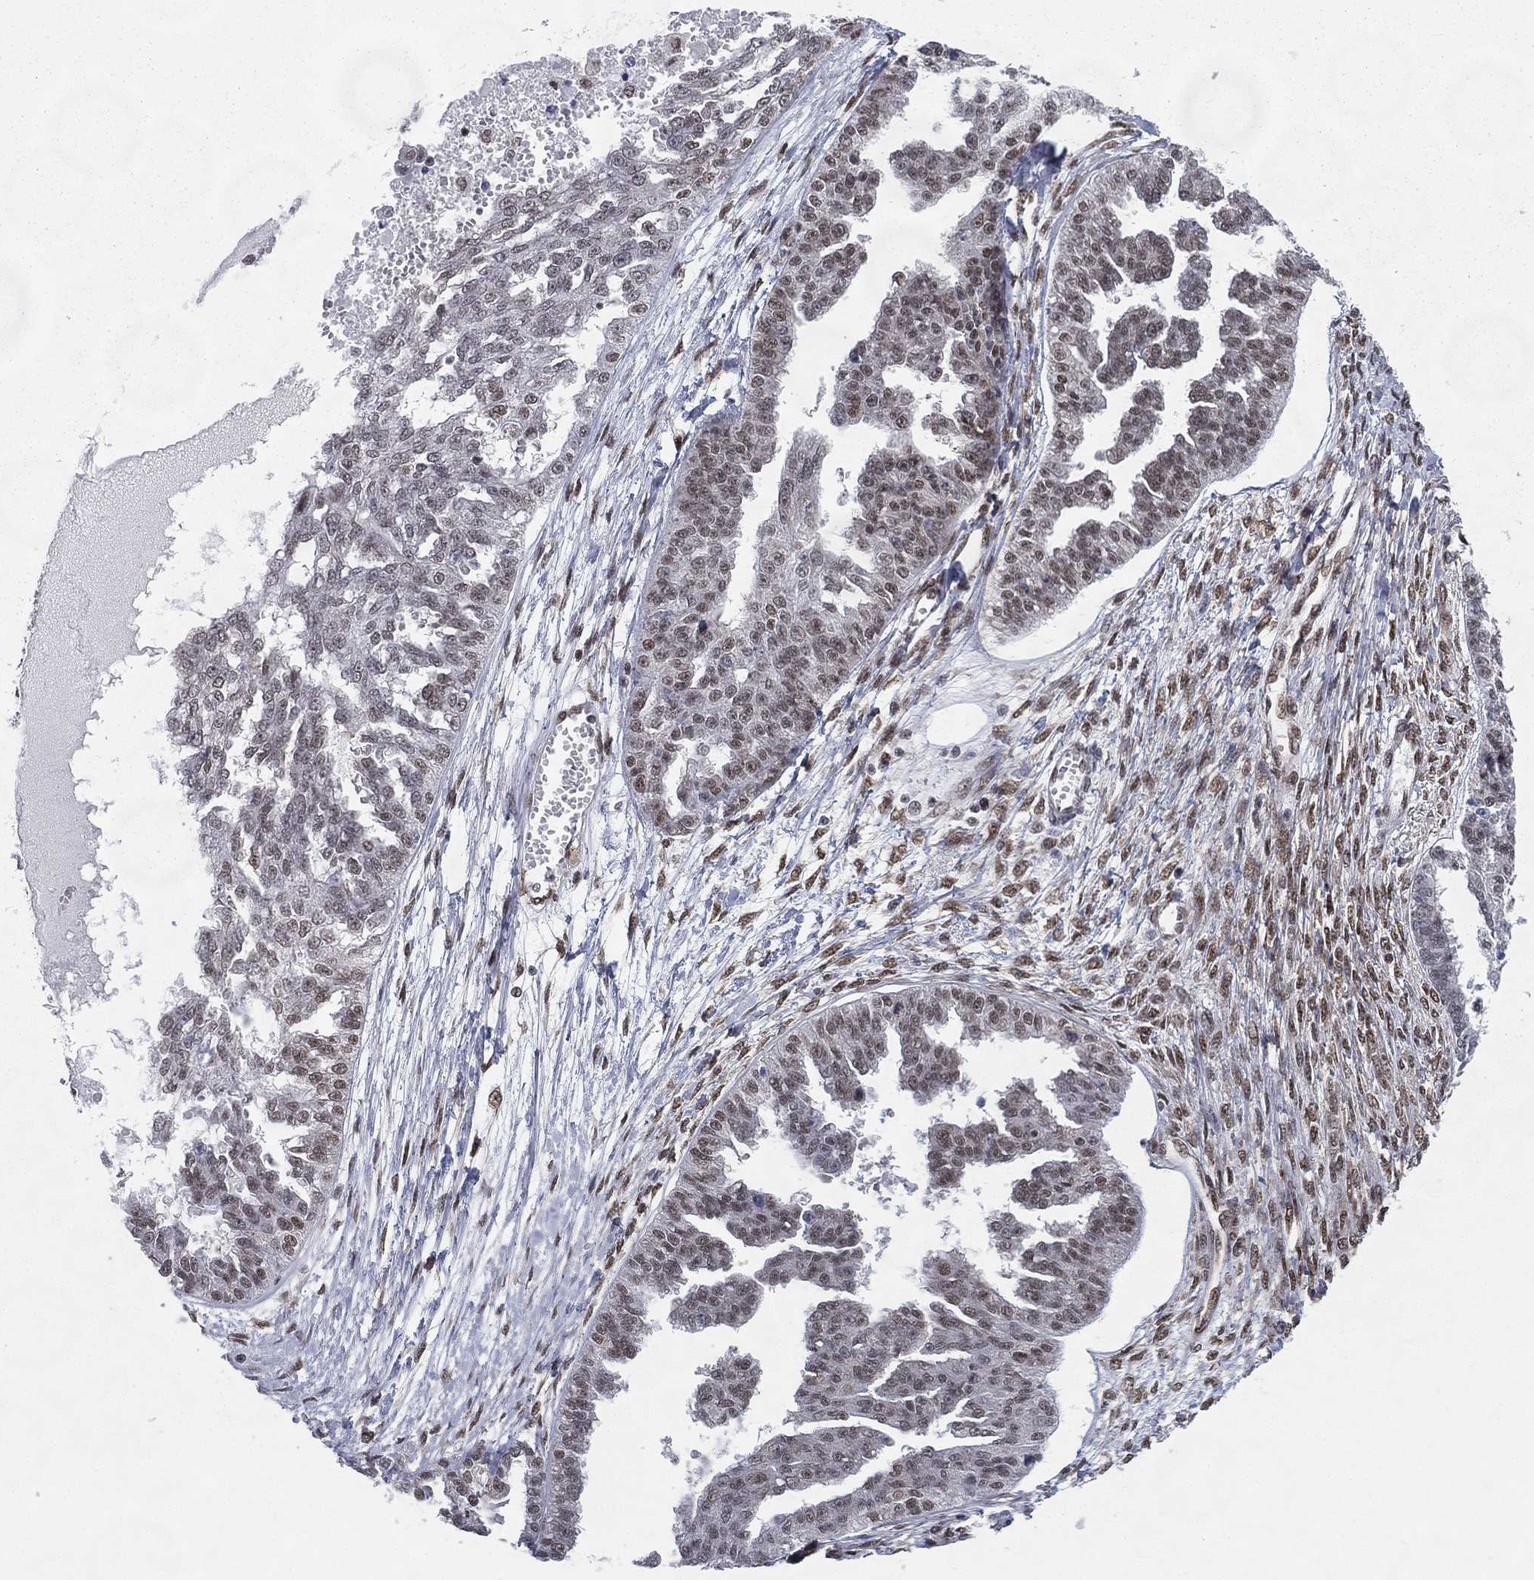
{"staining": {"intensity": "weak", "quantity": "<25%", "location": "nuclear"}, "tissue": "ovarian cancer", "cell_type": "Tumor cells", "image_type": "cancer", "snomed": [{"axis": "morphology", "description": "Cystadenocarcinoma, serous, NOS"}, {"axis": "topography", "description": "Ovary"}], "caption": "Ovarian cancer (serous cystadenocarcinoma) stained for a protein using IHC shows no expression tumor cells.", "gene": "FUBP3", "patient": {"sex": "female", "age": 58}}